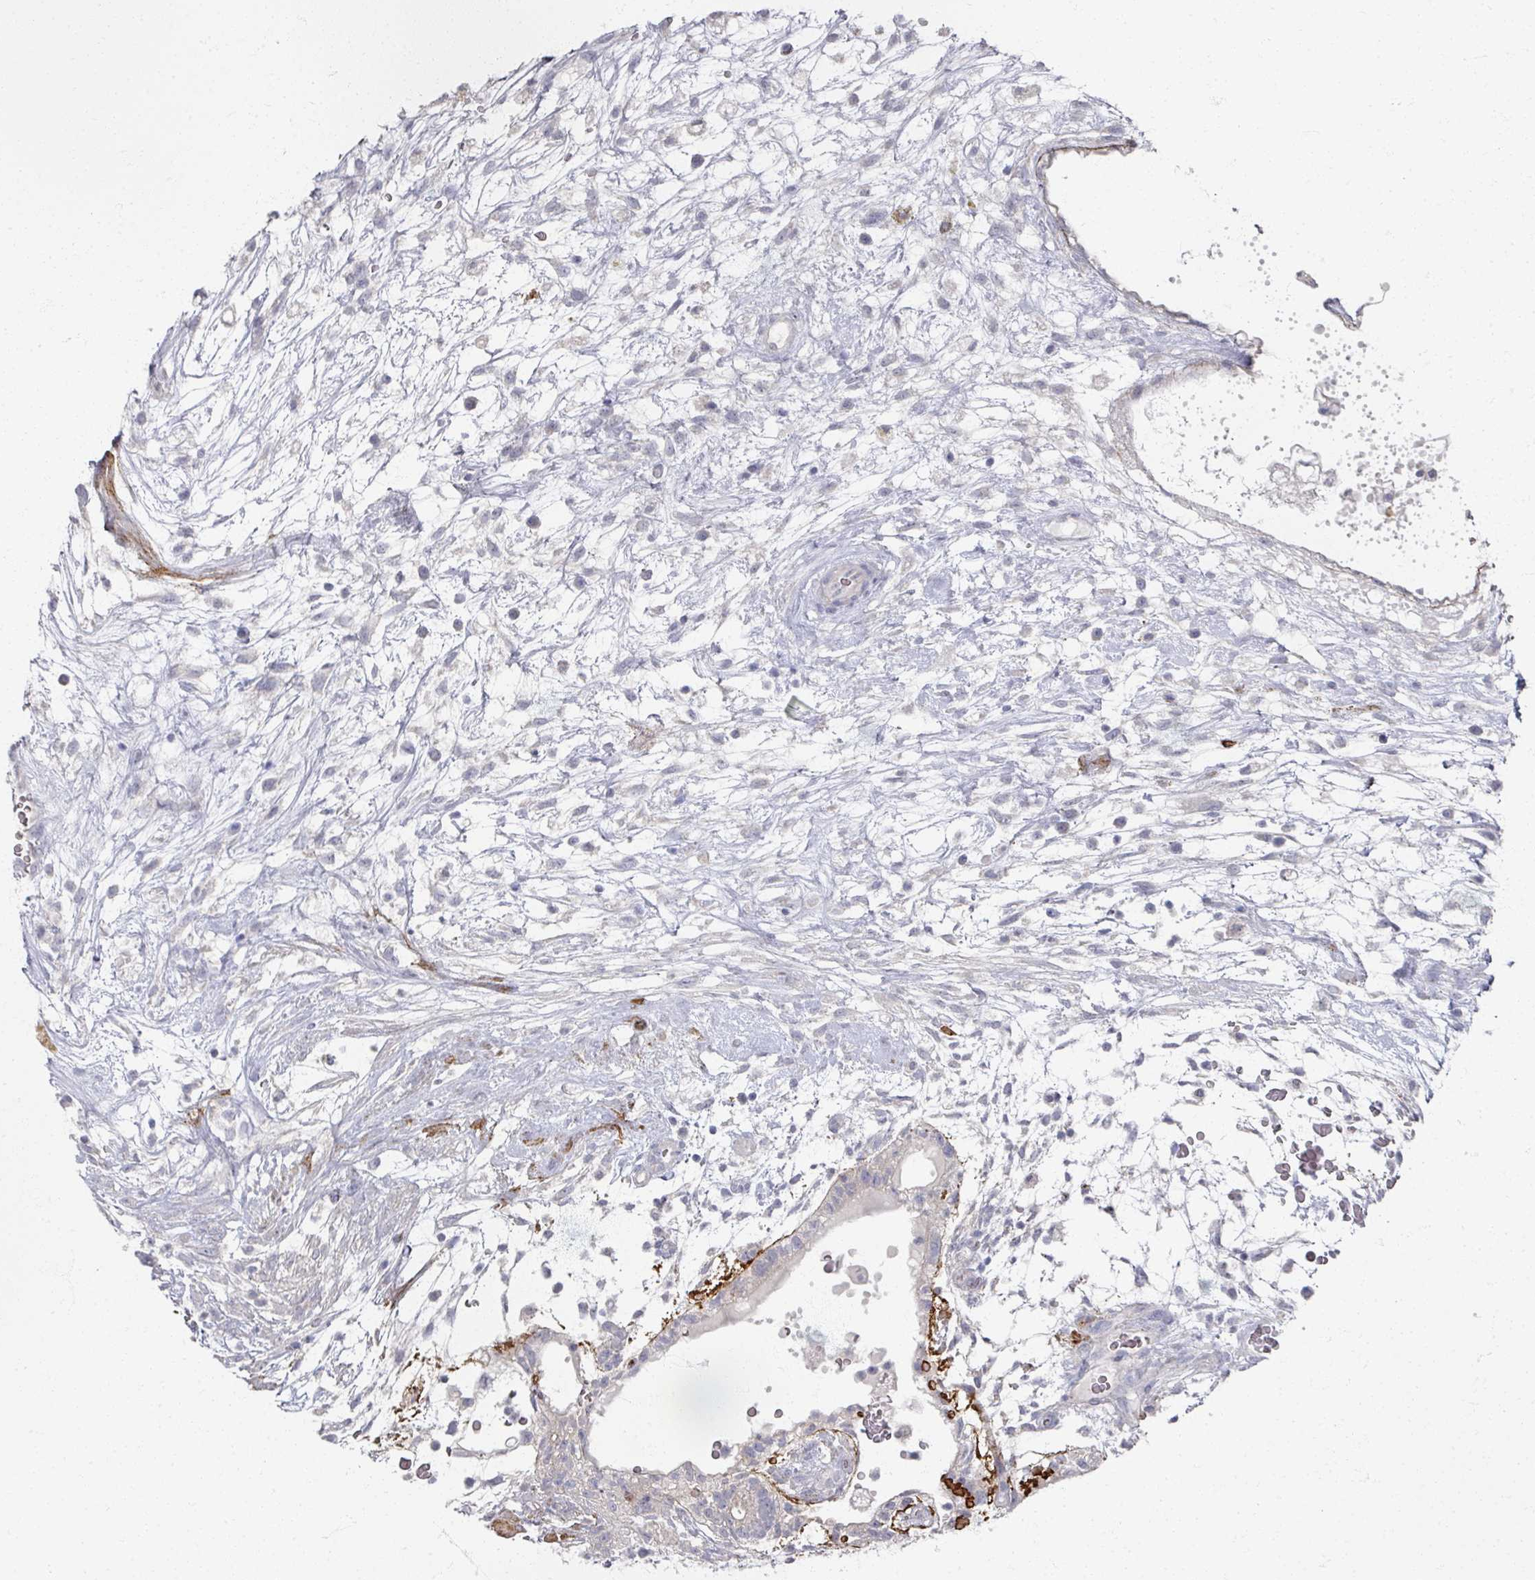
{"staining": {"intensity": "moderate", "quantity": "<25%", "location": "cytoplasmic/membranous"}, "tissue": "testis cancer", "cell_type": "Tumor cells", "image_type": "cancer", "snomed": [{"axis": "morphology", "description": "Carcinoma, Embryonal, NOS"}, {"axis": "topography", "description": "Testis"}], "caption": "Immunohistochemical staining of human testis cancer (embryonal carcinoma) exhibits low levels of moderate cytoplasmic/membranous expression in approximately <25% of tumor cells.", "gene": "TTYH3", "patient": {"sex": "male", "age": 32}}